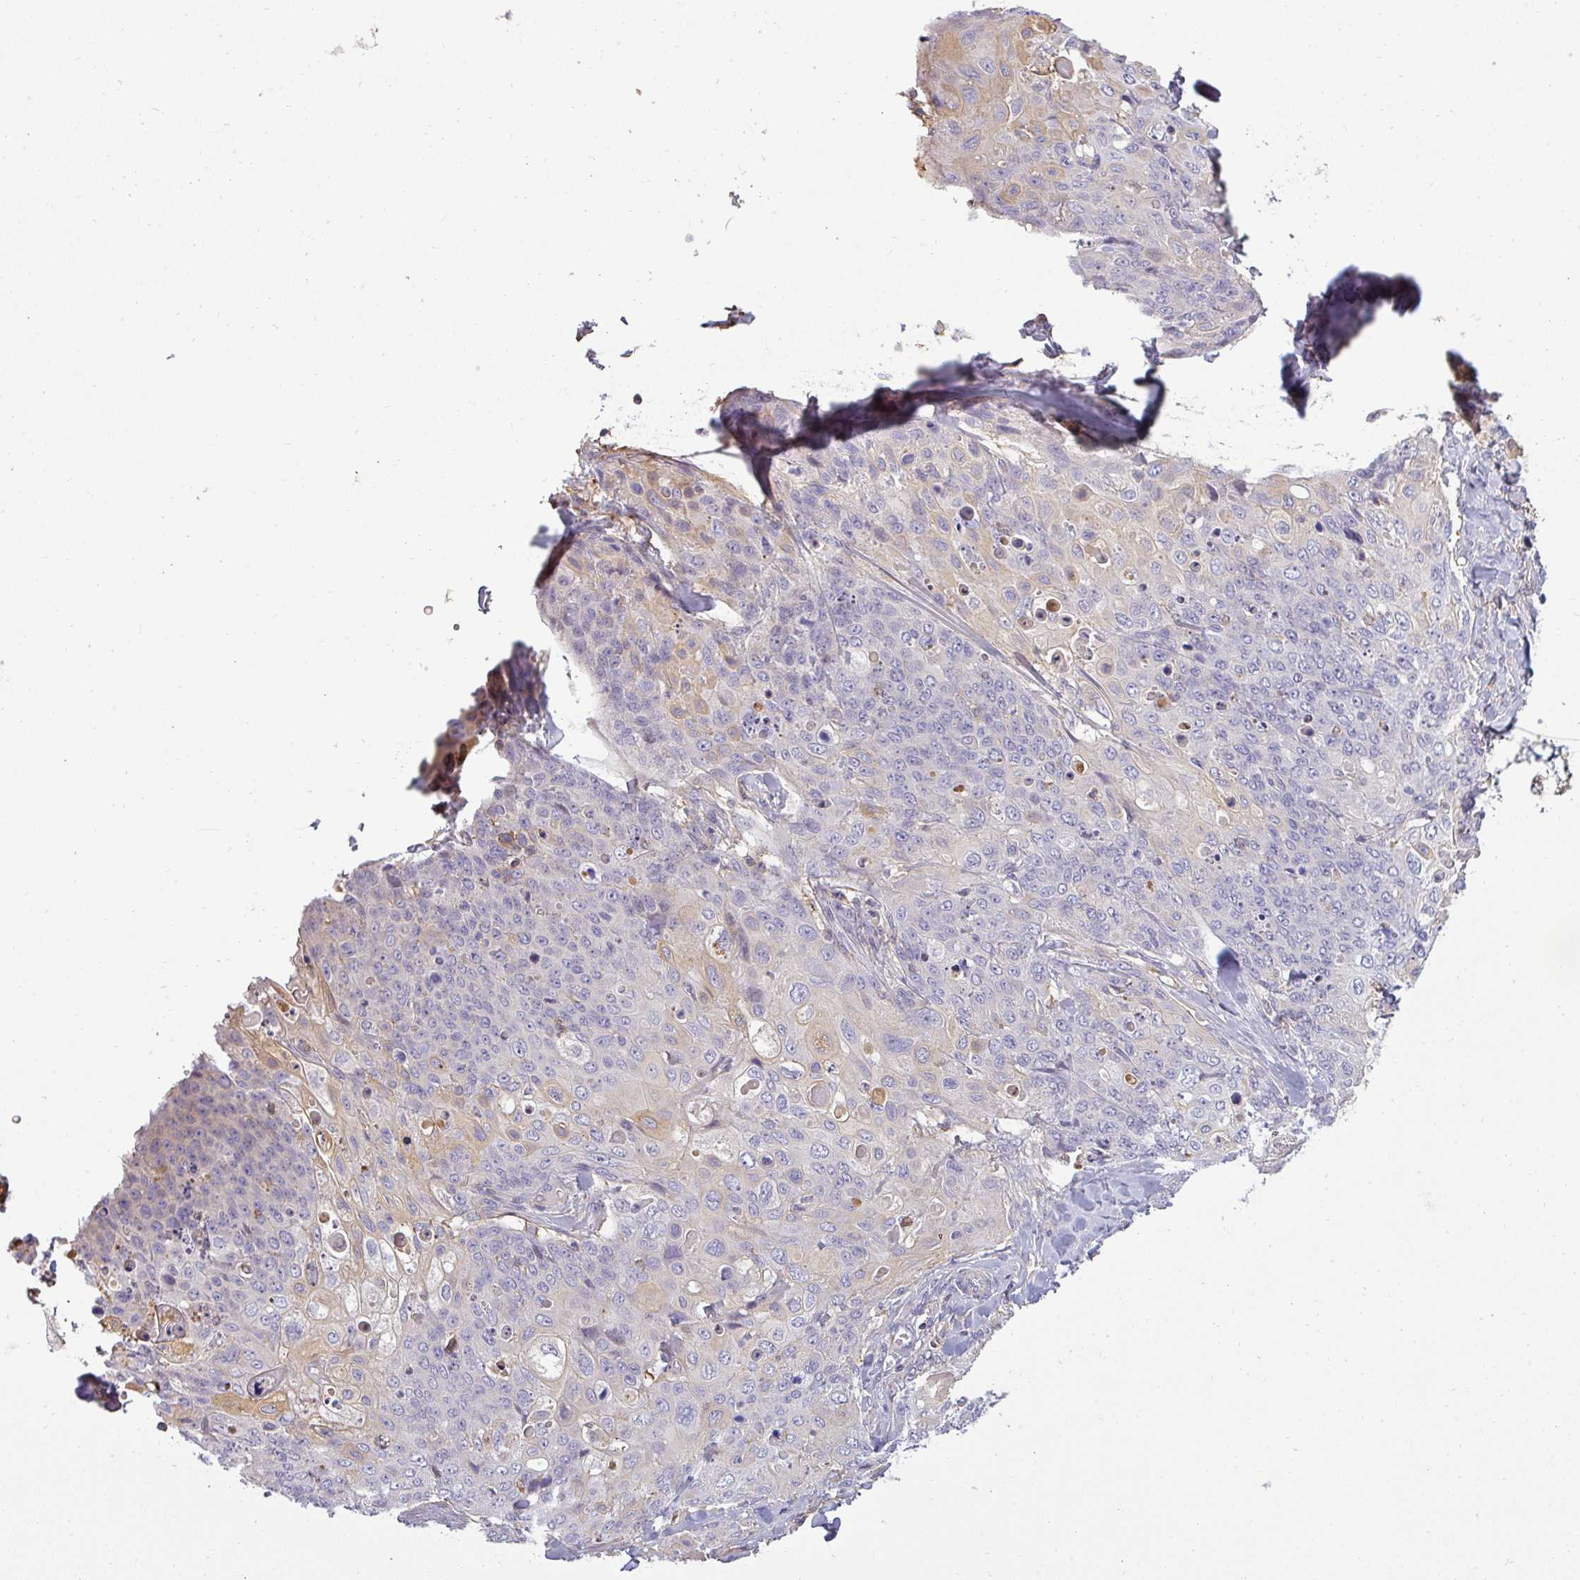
{"staining": {"intensity": "negative", "quantity": "none", "location": "none"}, "tissue": "skin cancer", "cell_type": "Tumor cells", "image_type": "cancer", "snomed": [{"axis": "morphology", "description": "Squamous cell carcinoma, NOS"}, {"axis": "topography", "description": "Skin"}, {"axis": "topography", "description": "Vulva"}], "caption": "Immunohistochemistry micrograph of neoplastic tissue: human skin cancer (squamous cell carcinoma) stained with DAB (3,3'-diaminobenzidine) reveals no significant protein staining in tumor cells. Brightfield microscopy of immunohistochemistry (IHC) stained with DAB (3,3'-diaminobenzidine) (brown) and hematoxylin (blue), captured at high magnification.", "gene": "ZNF835", "patient": {"sex": "female", "age": 85}}